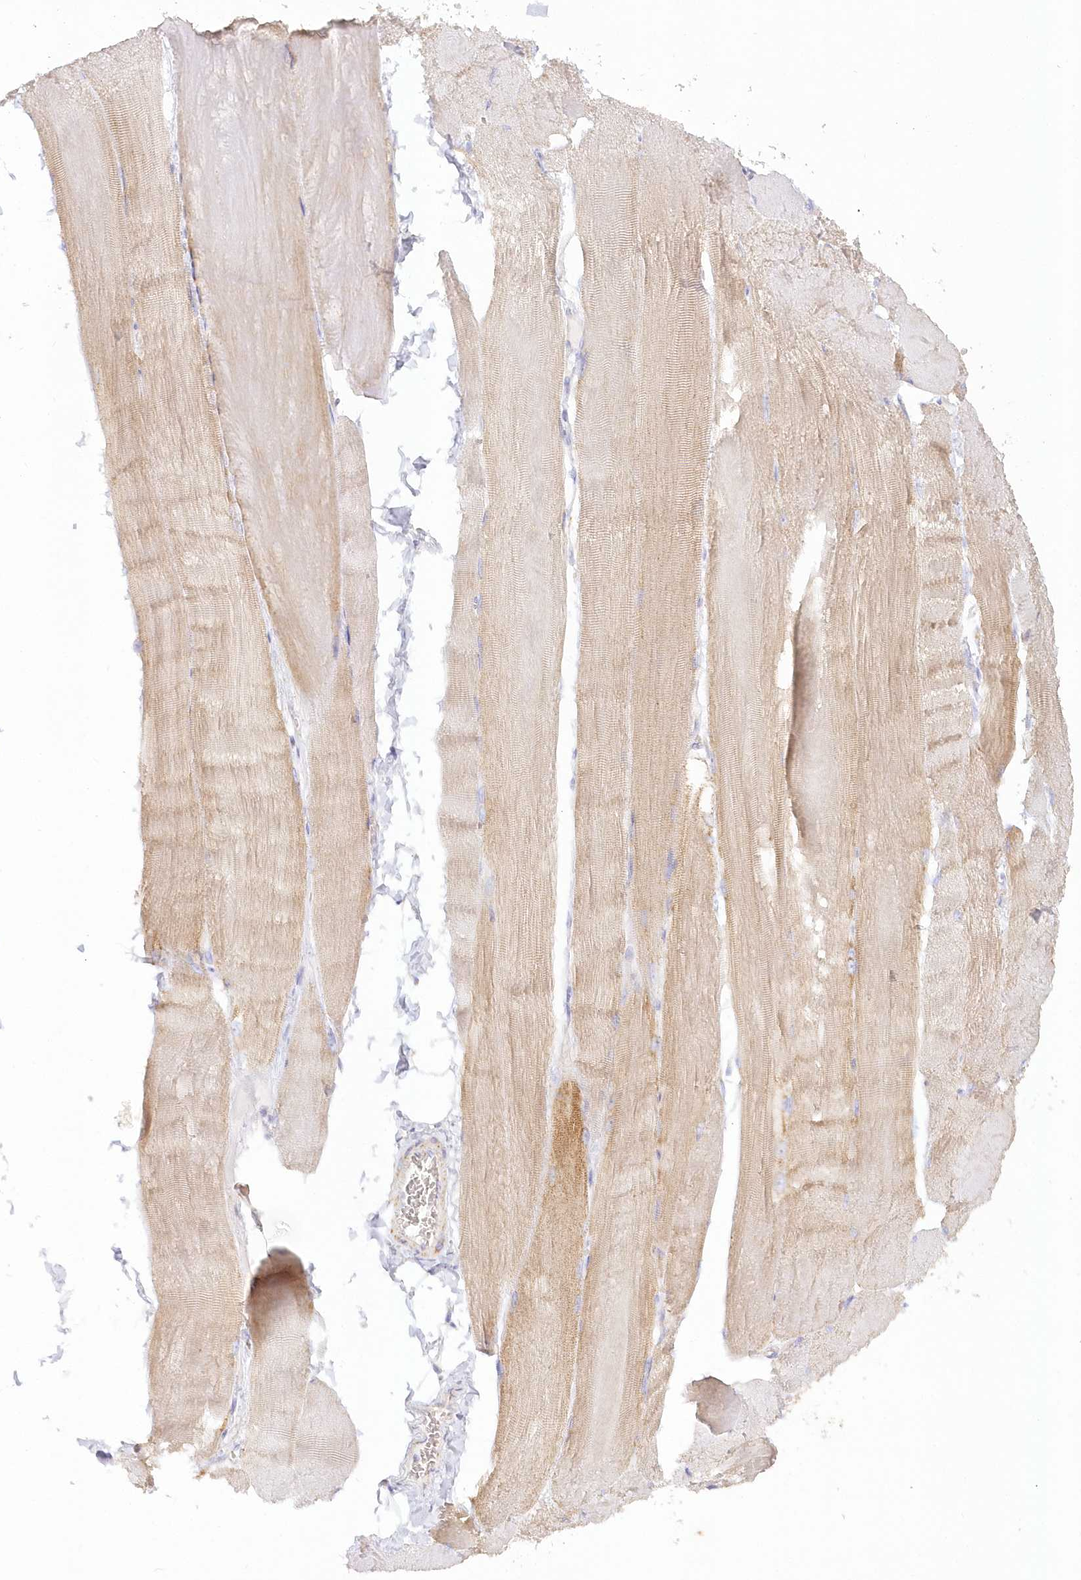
{"staining": {"intensity": "moderate", "quantity": "<25%", "location": "cytoplasmic/membranous"}, "tissue": "skeletal muscle", "cell_type": "Myocytes", "image_type": "normal", "snomed": [{"axis": "morphology", "description": "Normal tissue, NOS"}, {"axis": "morphology", "description": "Basal cell carcinoma"}, {"axis": "topography", "description": "Skeletal muscle"}], "caption": "Unremarkable skeletal muscle shows moderate cytoplasmic/membranous staining in approximately <25% of myocytes, visualized by immunohistochemistry. The staining was performed using DAB (3,3'-diaminobenzidine), with brown indicating positive protein expression. Nuclei are stained blue with hematoxylin.", "gene": "TBC1D14", "patient": {"sex": "female", "age": 64}}